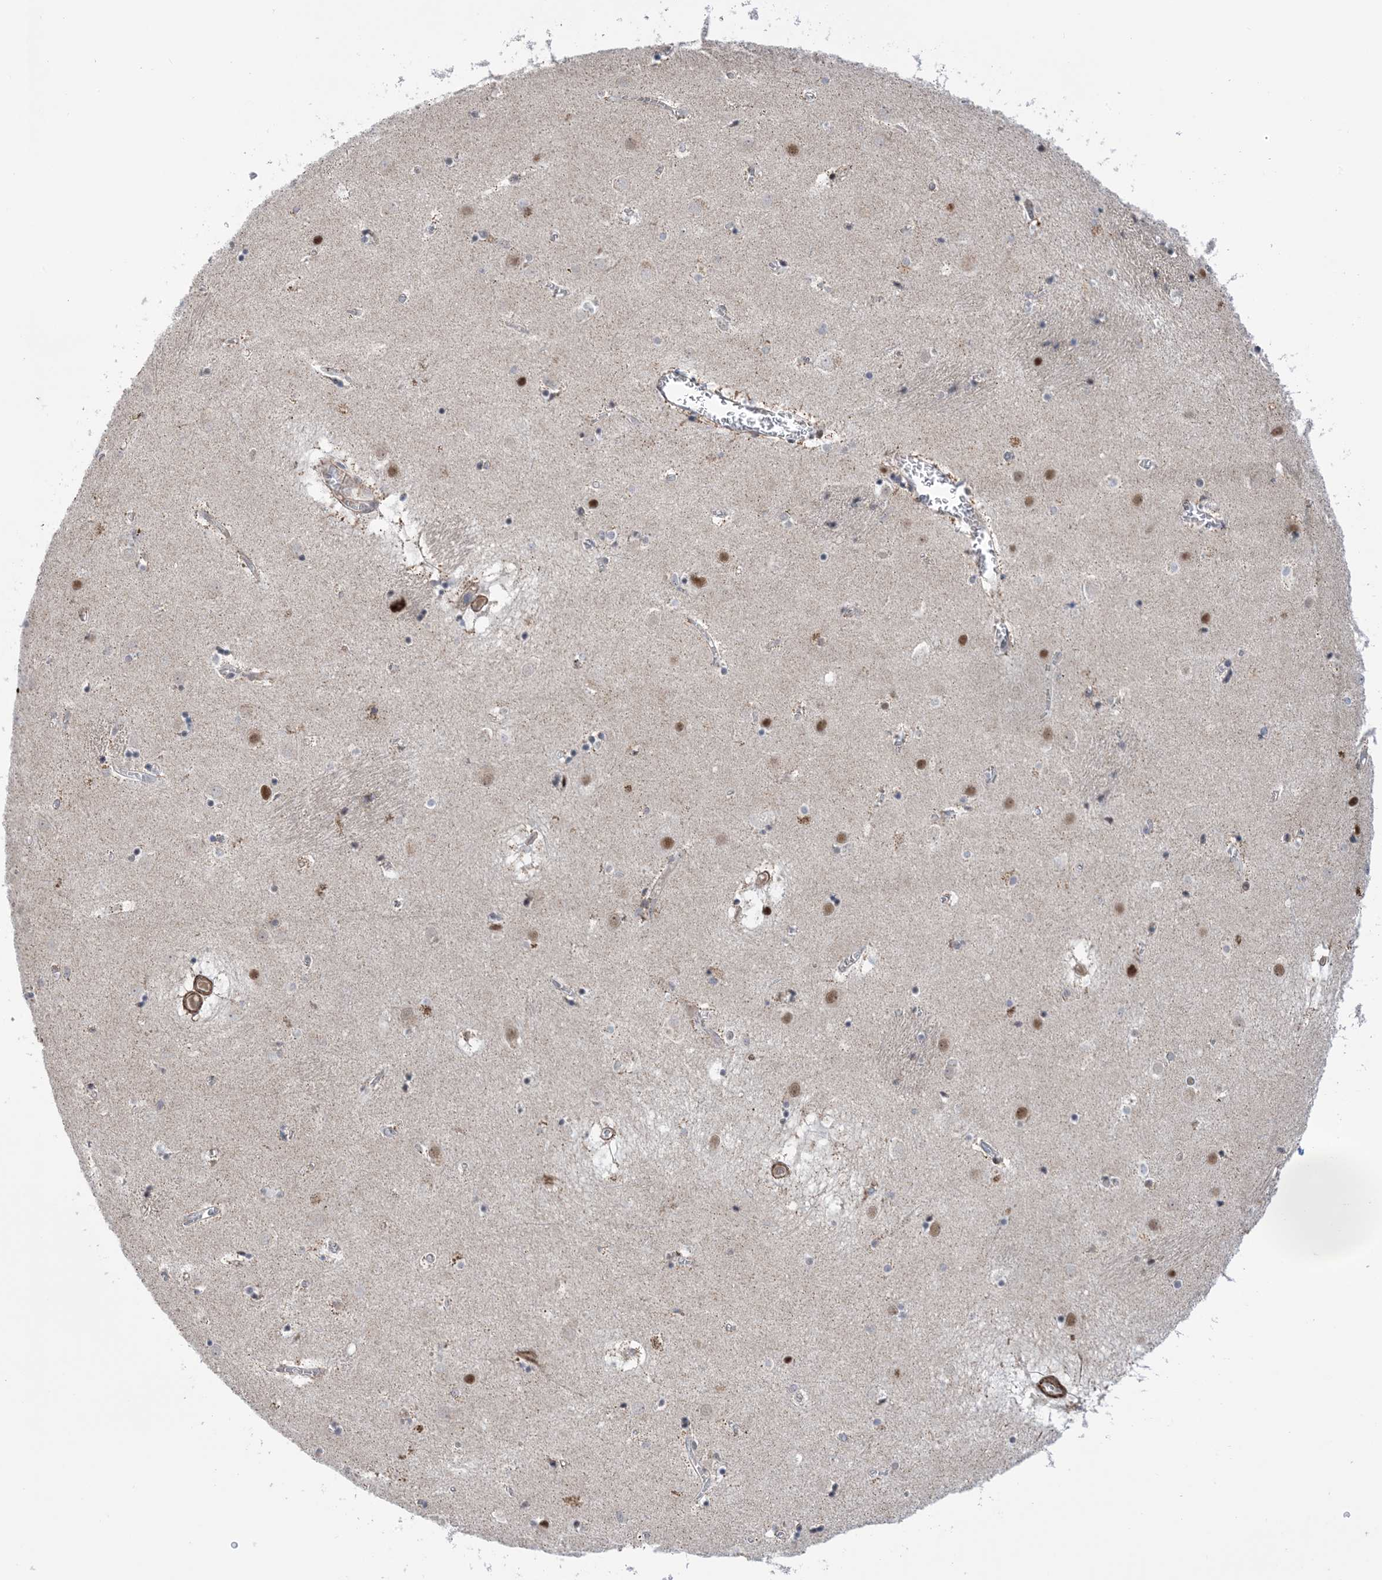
{"staining": {"intensity": "moderate", "quantity": "<25%", "location": "nuclear"}, "tissue": "caudate", "cell_type": "Glial cells", "image_type": "normal", "snomed": [{"axis": "morphology", "description": "Normal tissue, NOS"}, {"axis": "topography", "description": "Lateral ventricle wall"}], "caption": "About <25% of glial cells in unremarkable caudate exhibit moderate nuclear protein staining as visualized by brown immunohistochemical staining.", "gene": "ZNF8", "patient": {"sex": "male", "age": 70}}